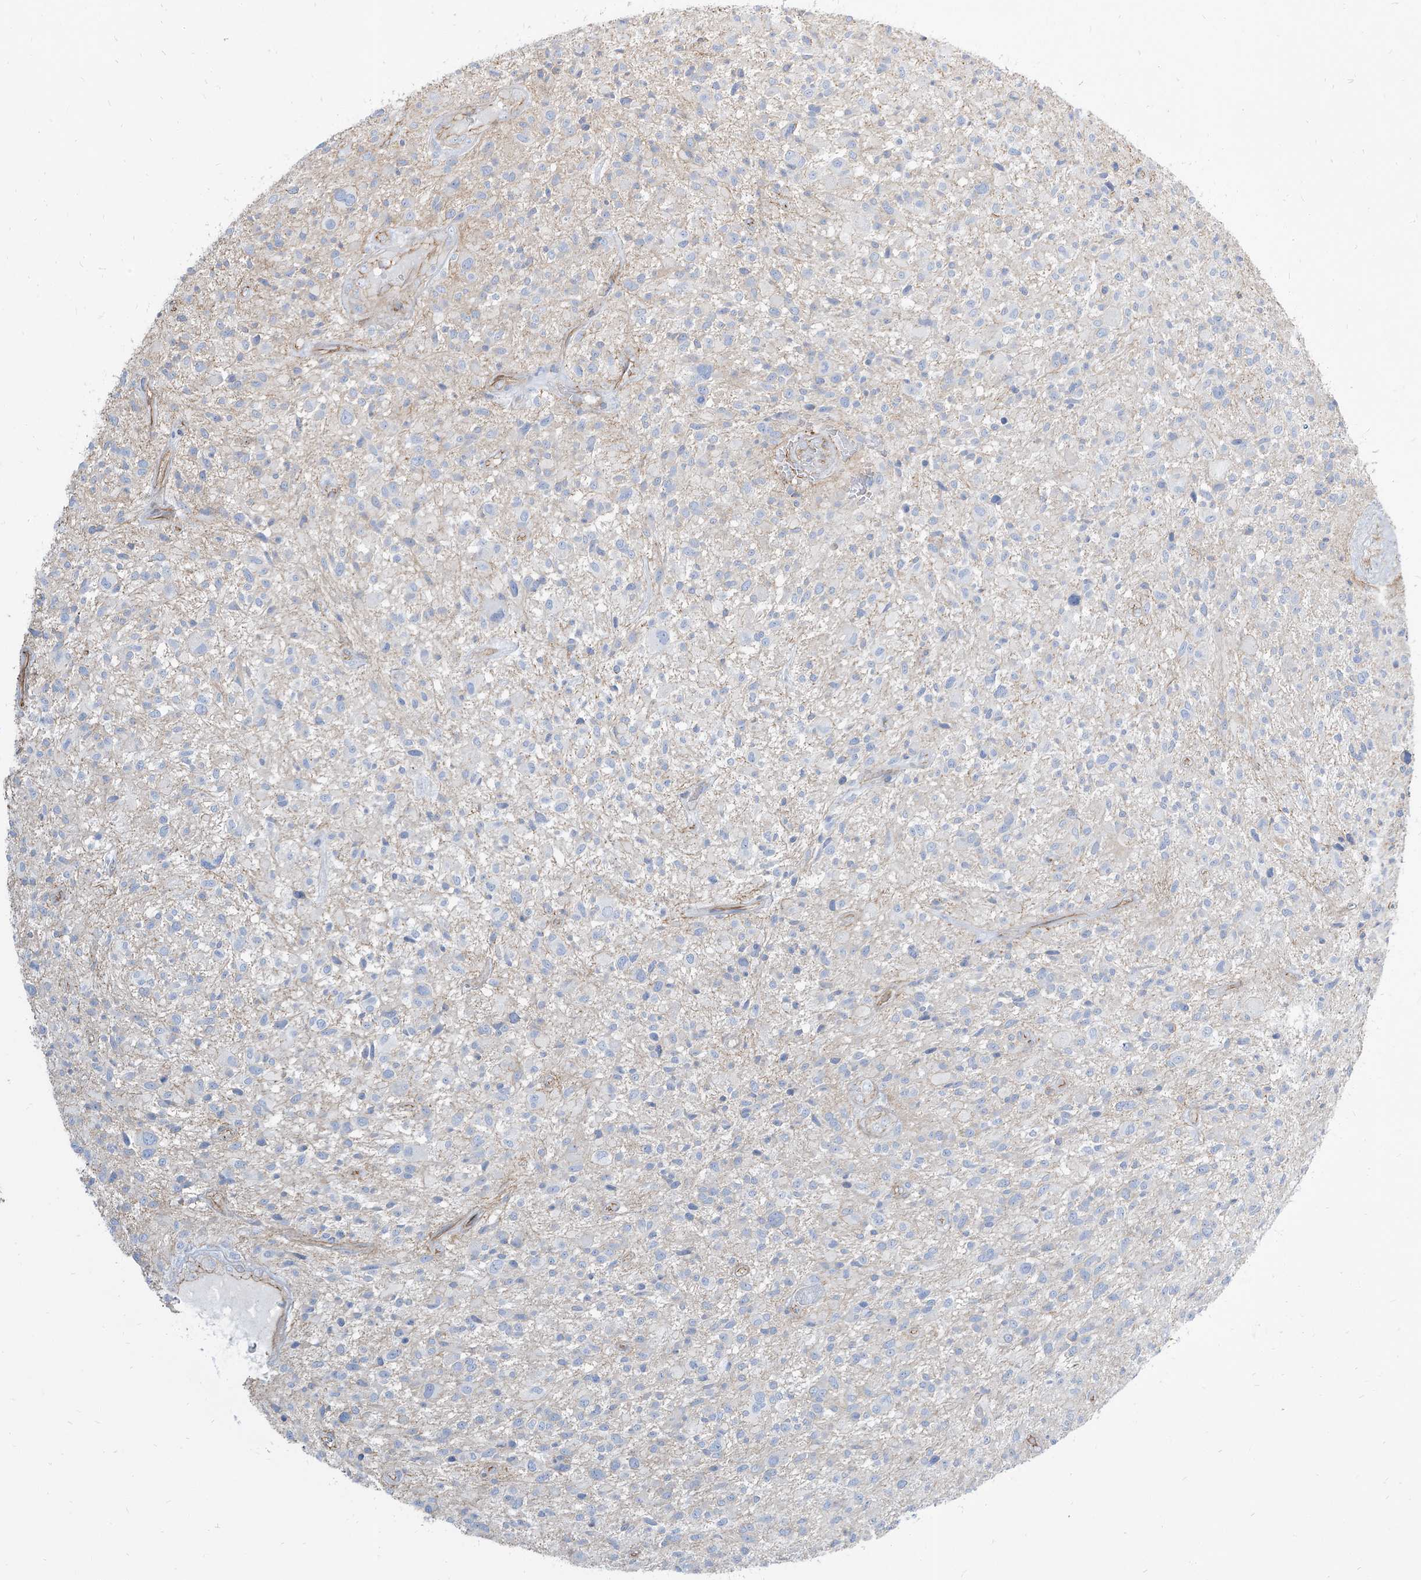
{"staining": {"intensity": "negative", "quantity": "none", "location": "none"}, "tissue": "glioma", "cell_type": "Tumor cells", "image_type": "cancer", "snomed": [{"axis": "morphology", "description": "Glioma, malignant, High grade"}, {"axis": "topography", "description": "Brain"}], "caption": "Protein analysis of malignant high-grade glioma demonstrates no significant staining in tumor cells. (DAB (3,3'-diaminobenzidine) immunohistochemistry (IHC) visualized using brightfield microscopy, high magnification).", "gene": "TXLNB", "patient": {"sex": "male", "age": 47}}